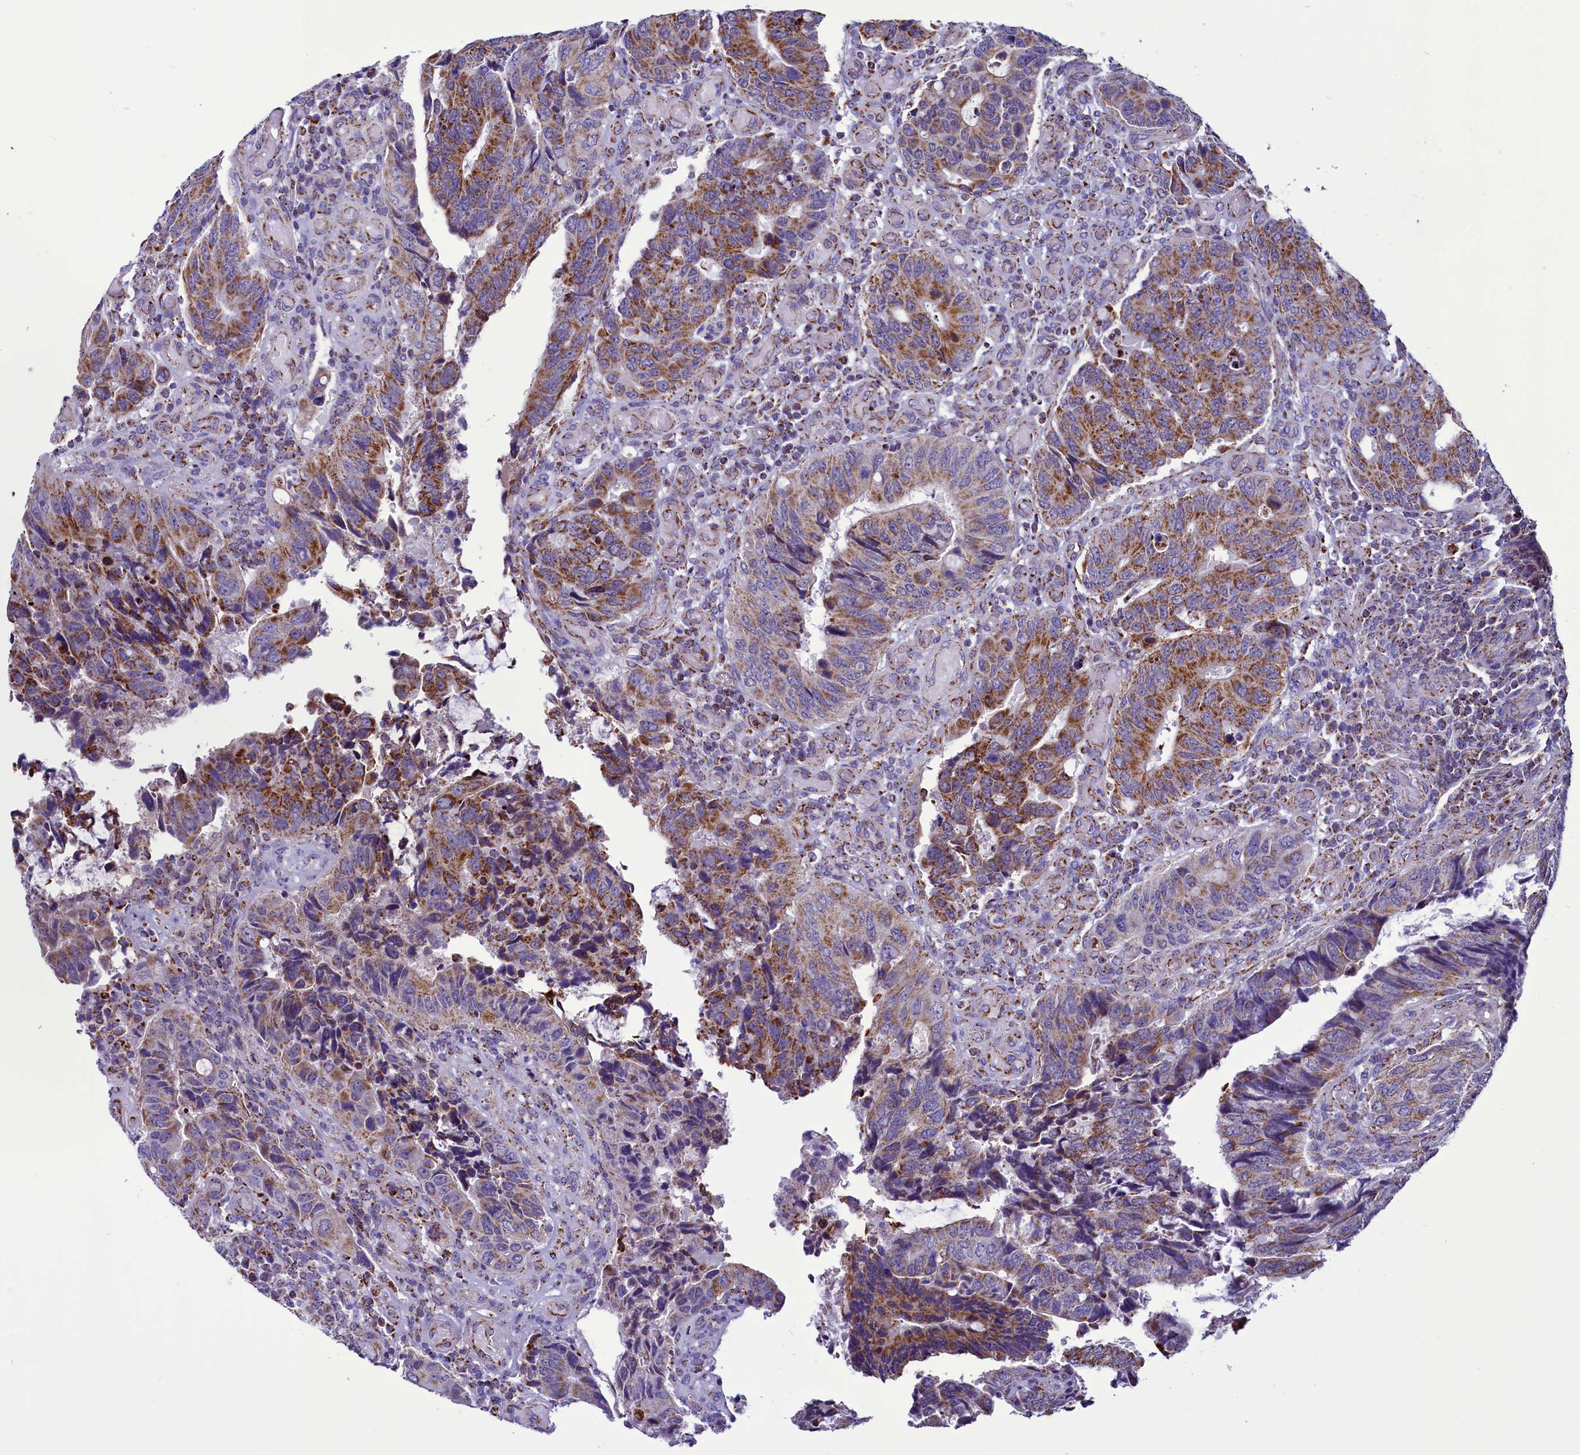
{"staining": {"intensity": "moderate", "quantity": "25%-75%", "location": "cytoplasmic/membranous"}, "tissue": "colorectal cancer", "cell_type": "Tumor cells", "image_type": "cancer", "snomed": [{"axis": "morphology", "description": "Adenocarcinoma, NOS"}, {"axis": "topography", "description": "Colon"}], "caption": "IHC photomicrograph of neoplastic tissue: colorectal cancer stained using immunohistochemistry (IHC) exhibits medium levels of moderate protein expression localized specifically in the cytoplasmic/membranous of tumor cells, appearing as a cytoplasmic/membranous brown color.", "gene": "ICA1L", "patient": {"sex": "male", "age": 87}}